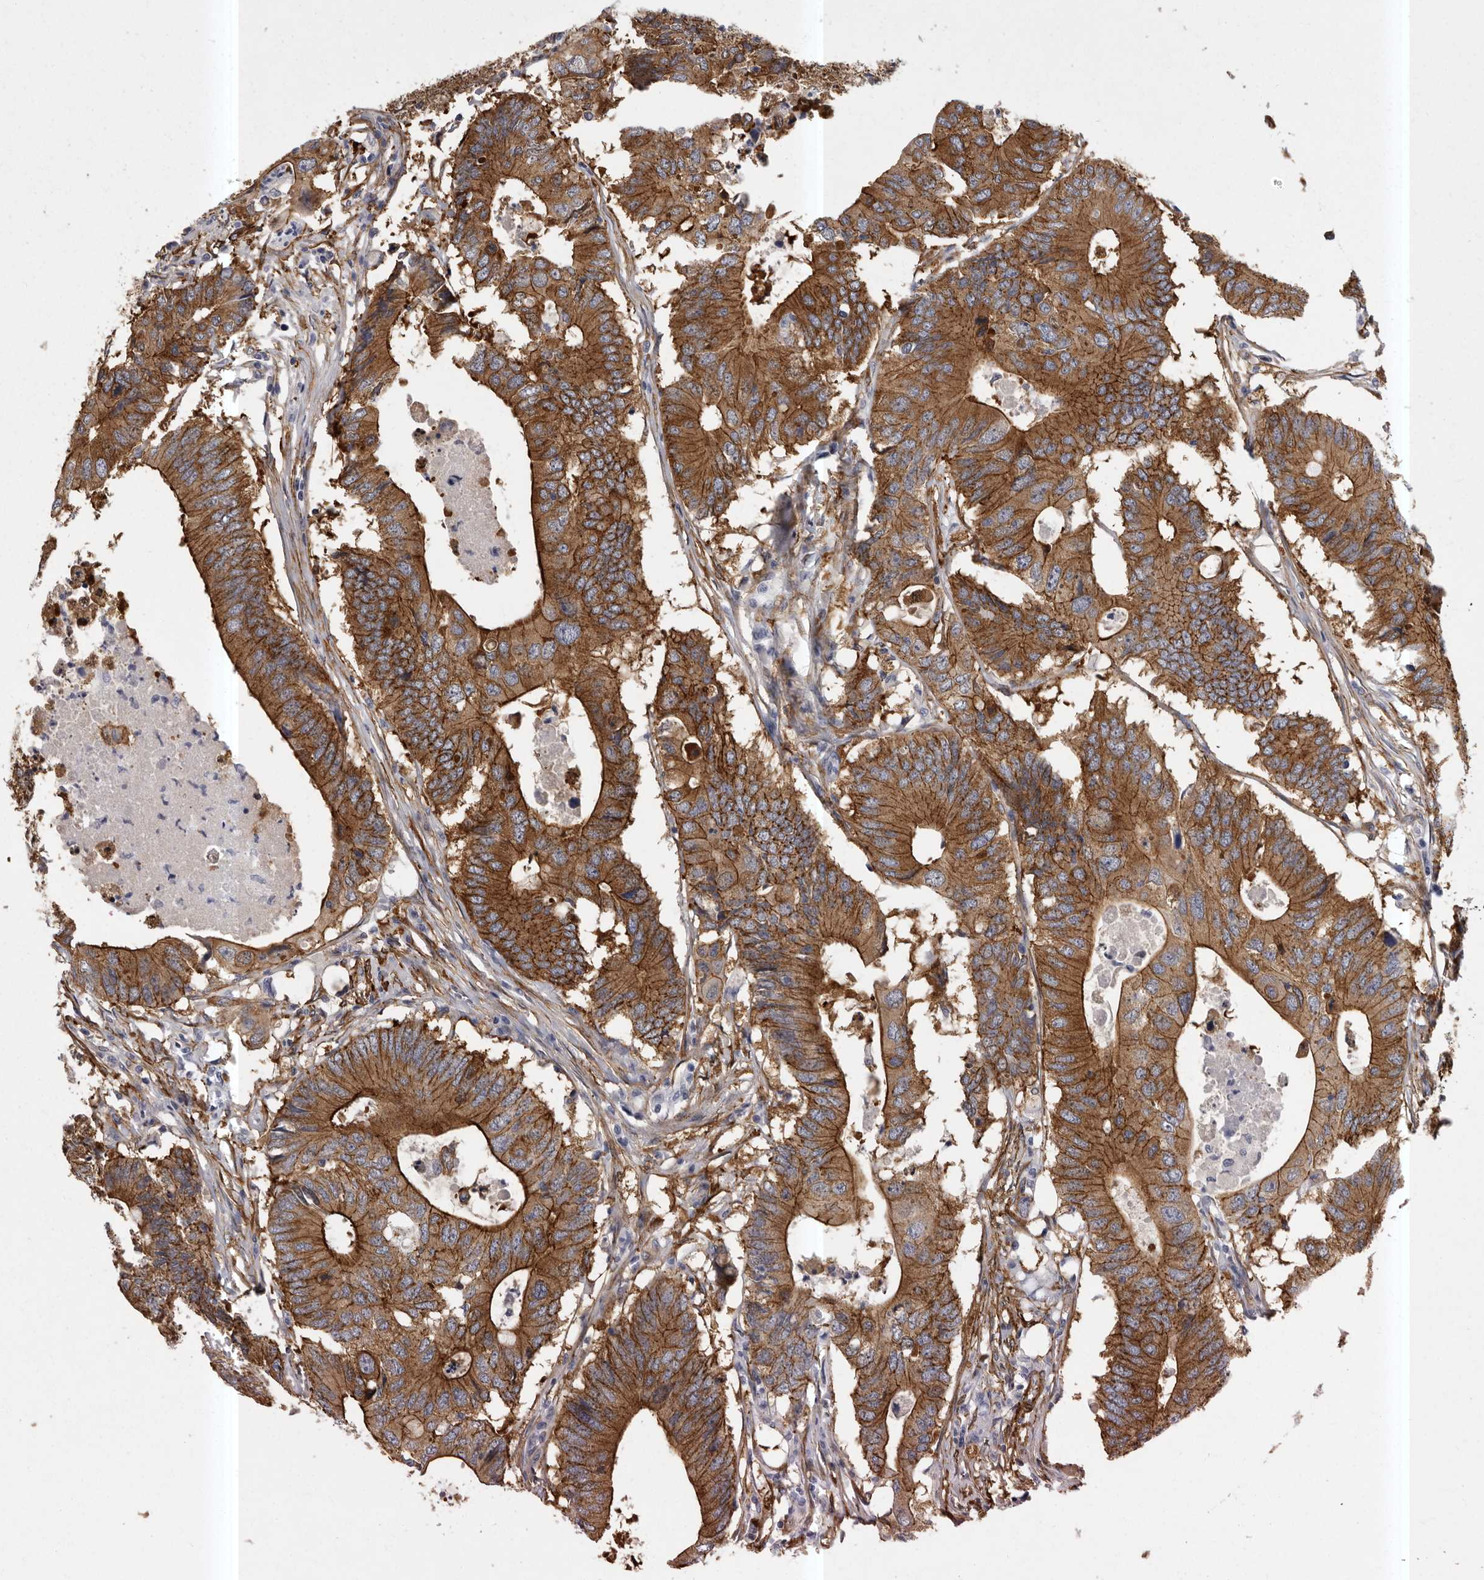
{"staining": {"intensity": "strong", "quantity": ">75%", "location": "cytoplasmic/membranous"}, "tissue": "colorectal cancer", "cell_type": "Tumor cells", "image_type": "cancer", "snomed": [{"axis": "morphology", "description": "Adenocarcinoma, NOS"}, {"axis": "topography", "description": "Colon"}], "caption": "A high amount of strong cytoplasmic/membranous positivity is present in approximately >75% of tumor cells in colorectal cancer tissue.", "gene": "ENAH", "patient": {"sex": "male", "age": 71}}